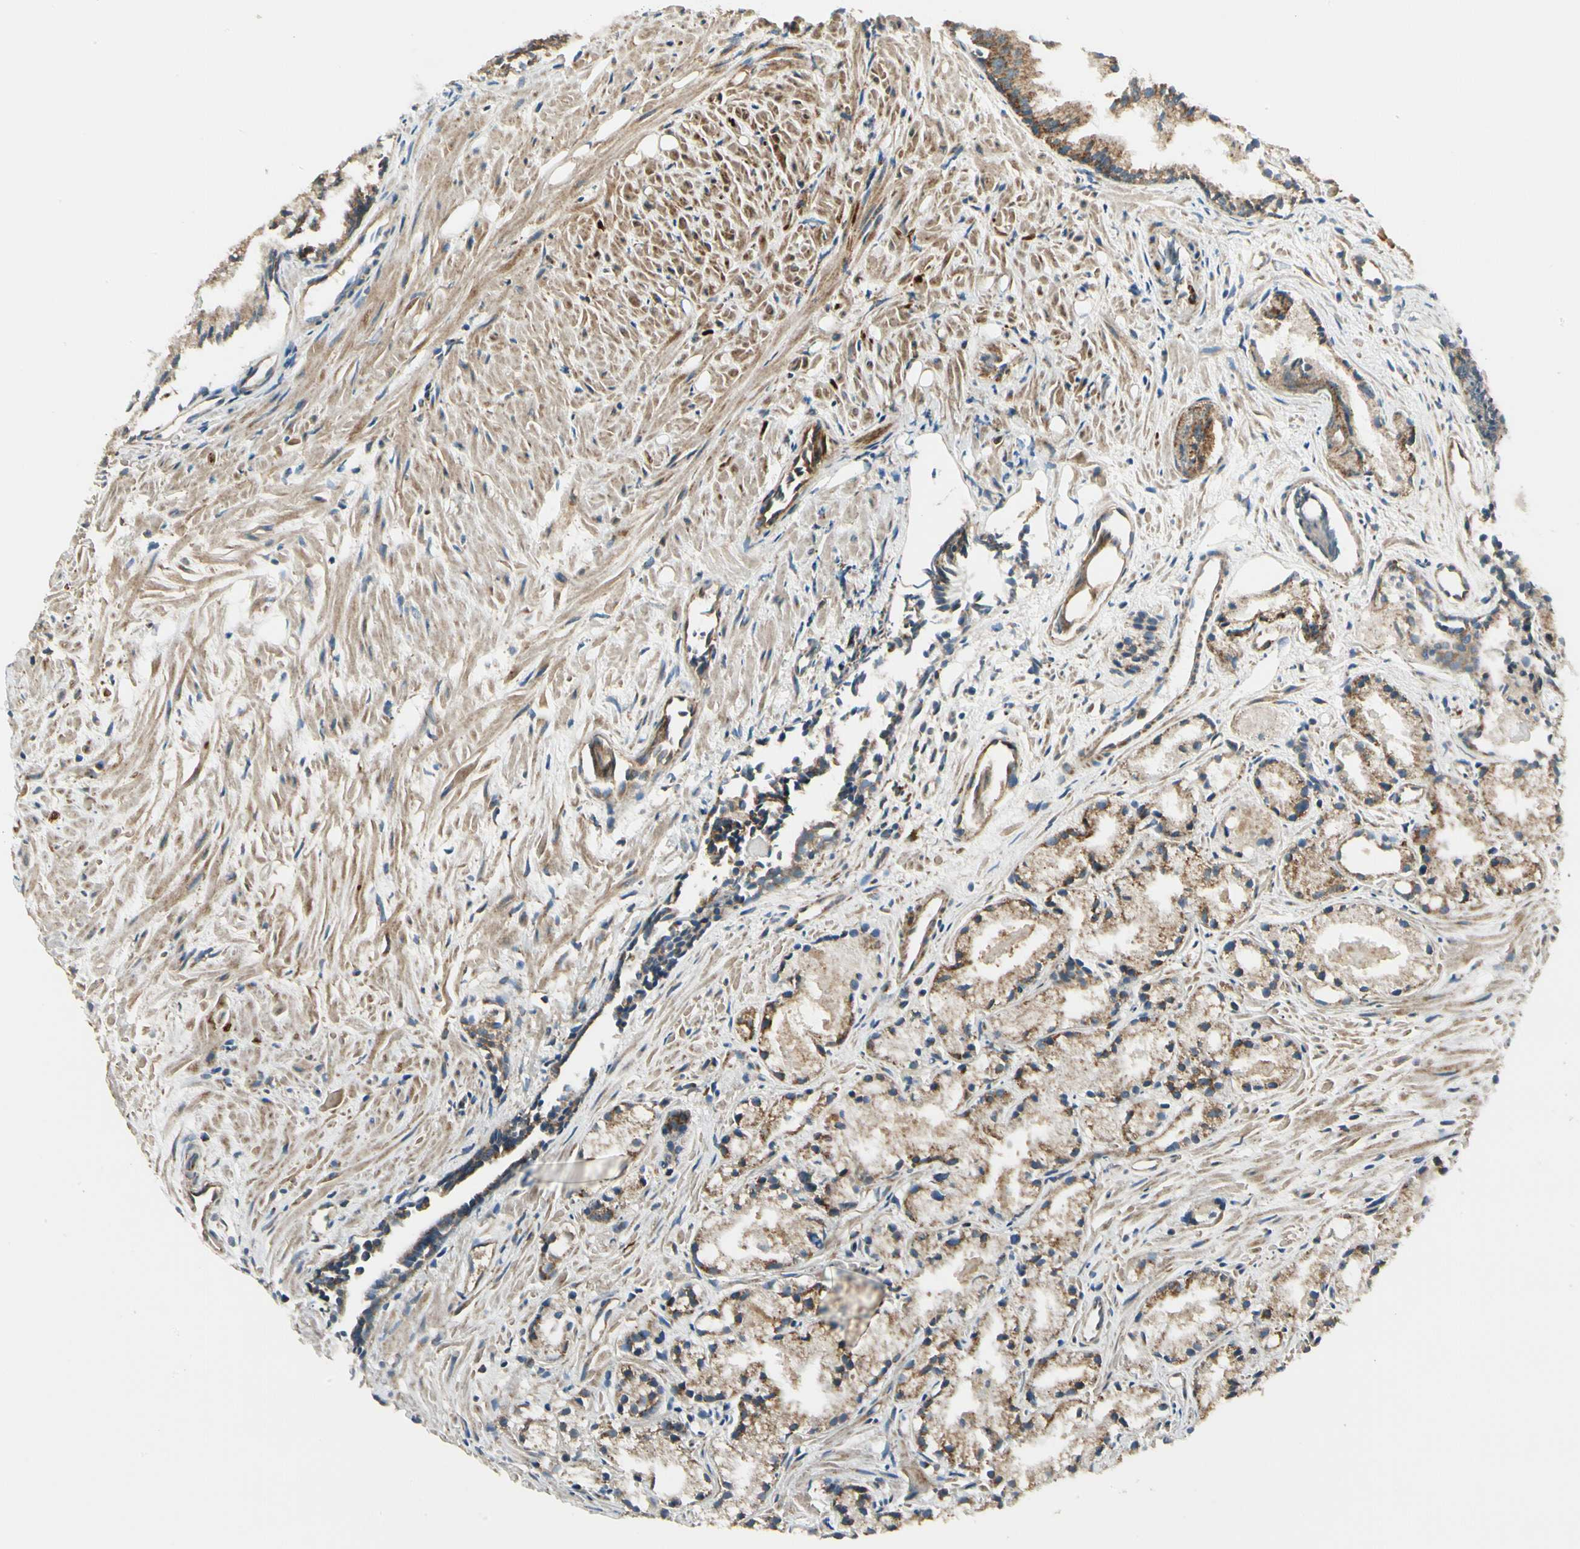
{"staining": {"intensity": "moderate", "quantity": ">75%", "location": "cytoplasmic/membranous"}, "tissue": "prostate cancer", "cell_type": "Tumor cells", "image_type": "cancer", "snomed": [{"axis": "morphology", "description": "Adenocarcinoma, Low grade"}, {"axis": "topography", "description": "Prostate"}], "caption": "About >75% of tumor cells in low-grade adenocarcinoma (prostate) demonstrate moderate cytoplasmic/membranous protein positivity as visualized by brown immunohistochemical staining.", "gene": "EPHB3", "patient": {"sex": "male", "age": 72}}